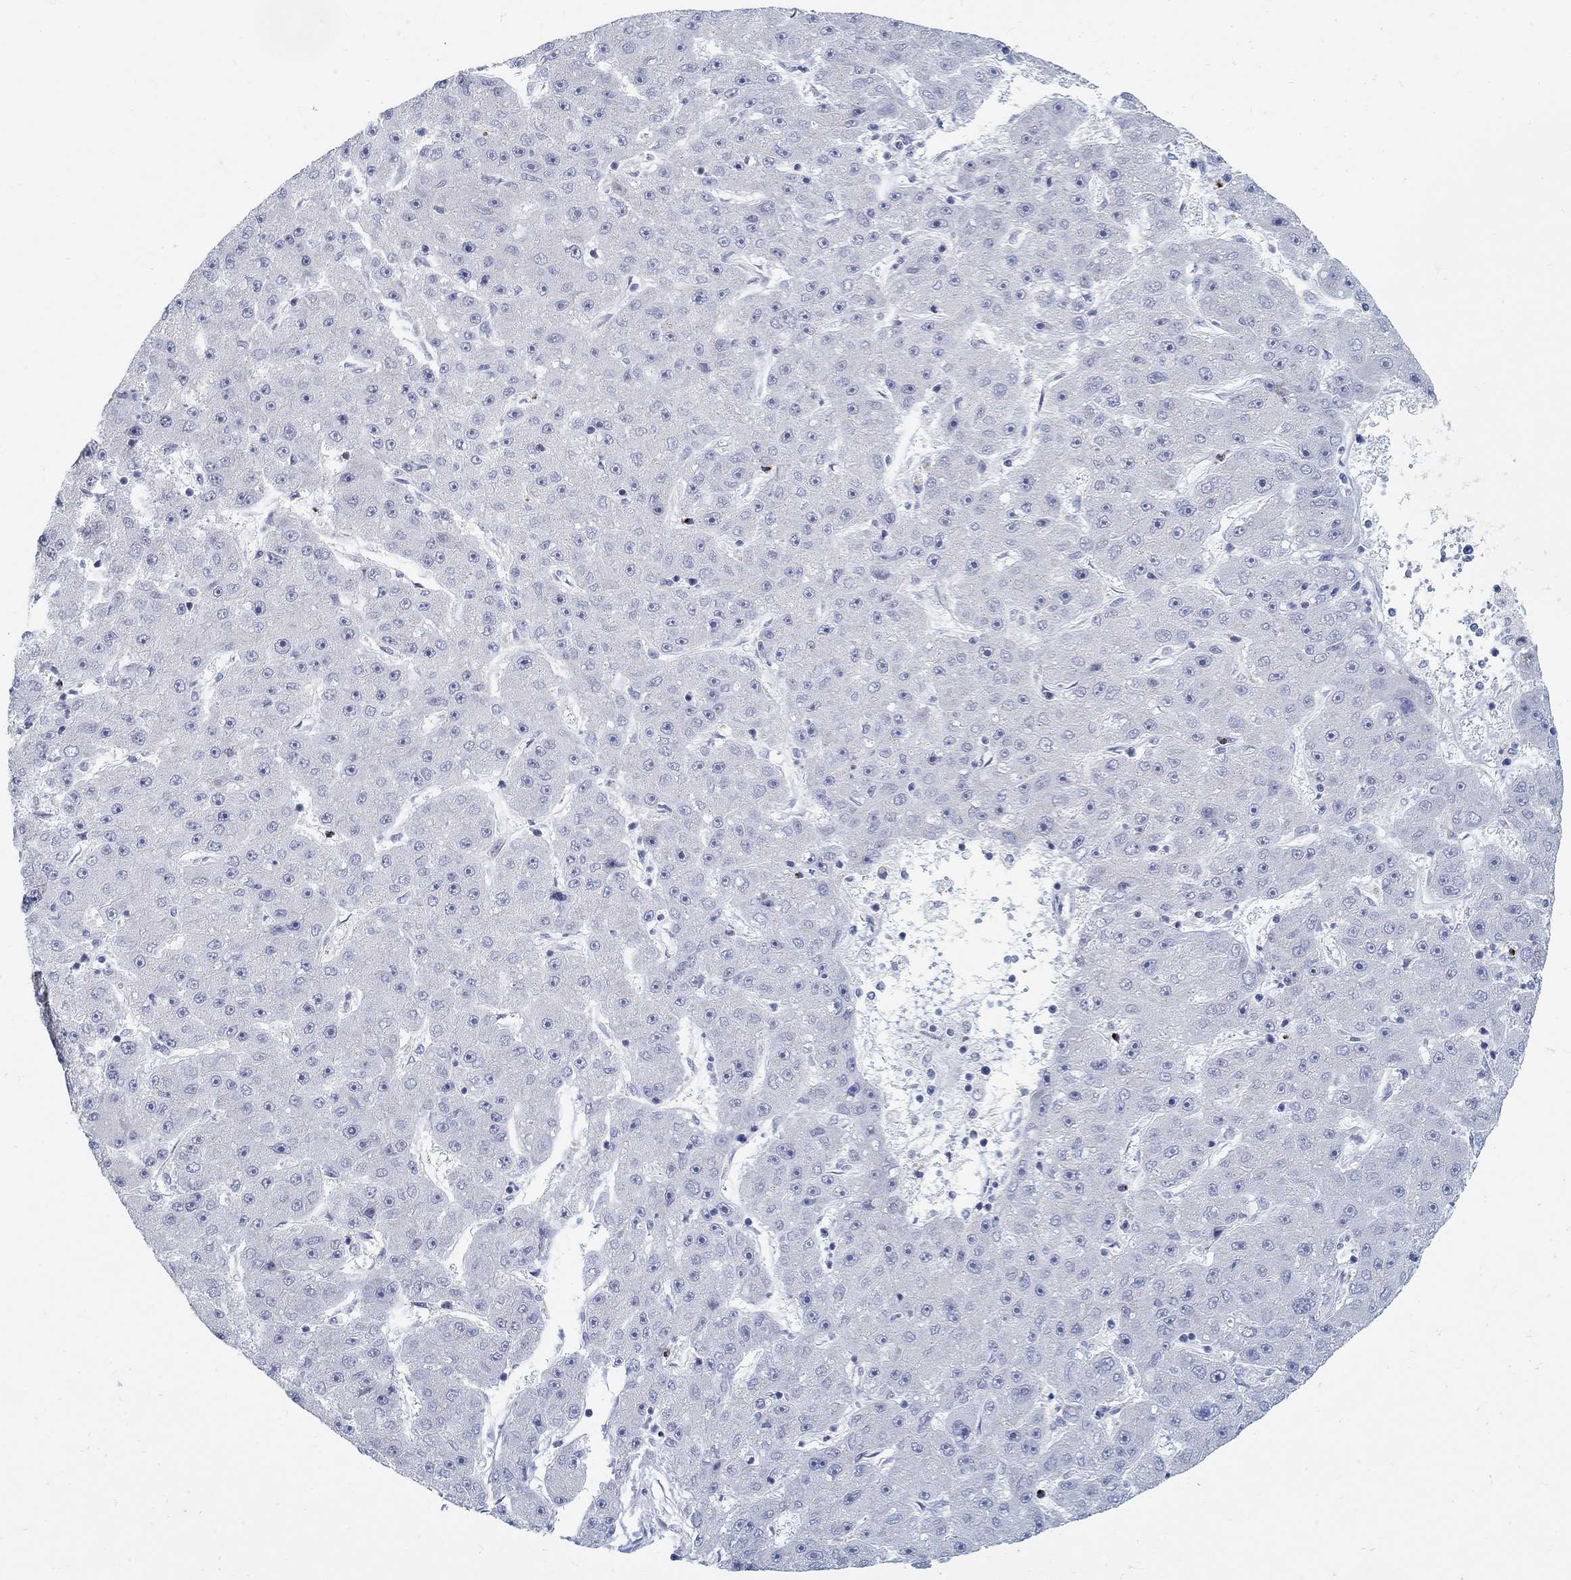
{"staining": {"intensity": "negative", "quantity": "none", "location": "none"}, "tissue": "liver cancer", "cell_type": "Tumor cells", "image_type": "cancer", "snomed": [{"axis": "morphology", "description": "Carcinoma, Hepatocellular, NOS"}, {"axis": "topography", "description": "Liver"}], "caption": "Immunohistochemistry (IHC) histopathology image of neoplastic tissue: human liver cancer stained with DAB displays no significant protein staining in tumor cells. (Stains: DAB (3,3'-diaminobenzidine) IHC with hematoxylin counter stain, Microscopy: brightfield microscopy at high magnification).", "gene": "ANO7", "patient": {"sex": "male", "age": 67}}